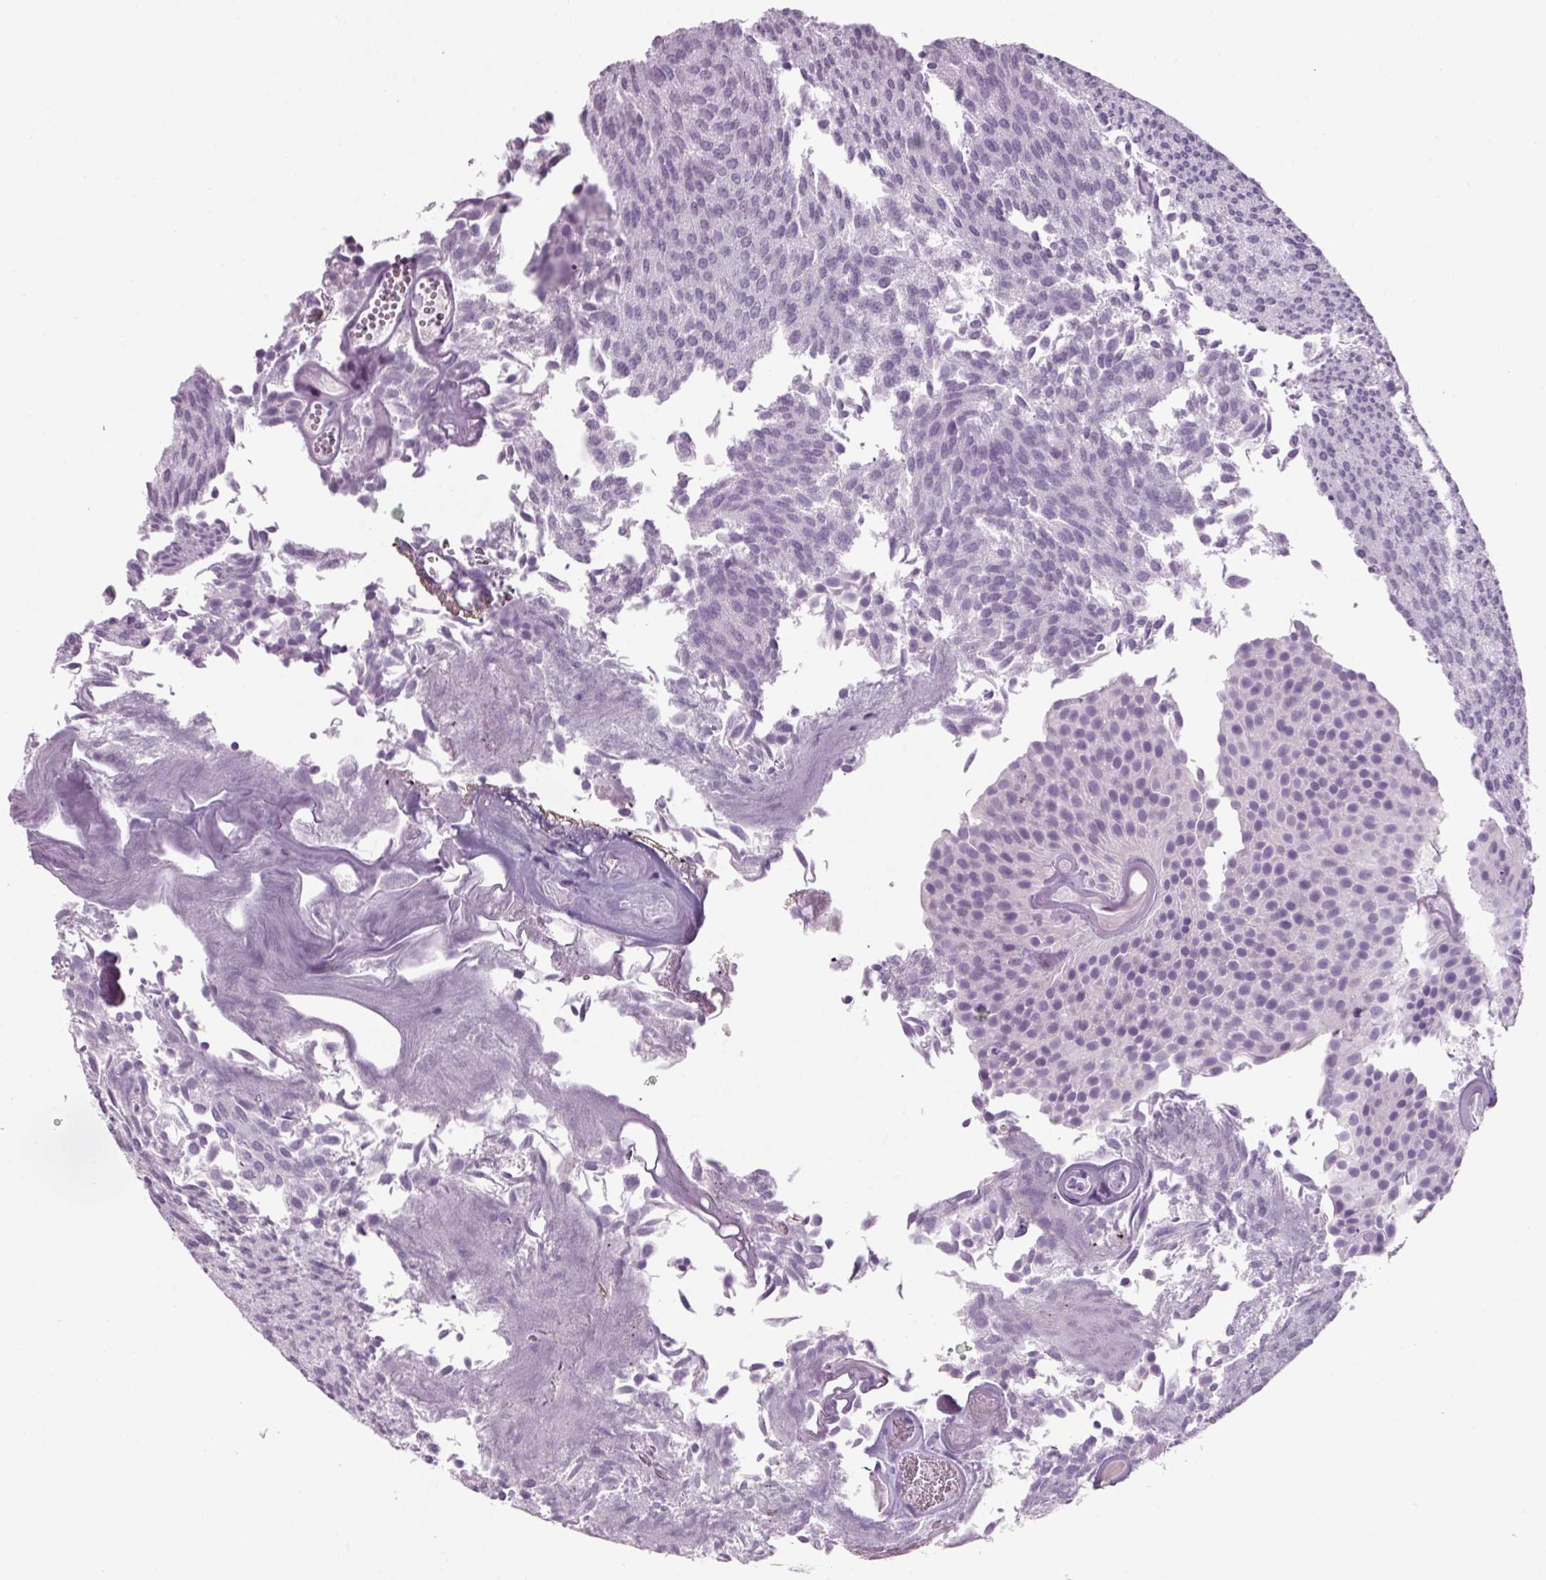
{"staining": {"intensity": "negative", "quantity": "none", "location": "none"}, "tissue": "urothelial cancer", "cell_type": "Tumor cells", "image_type": "cancer", "snomed": [{"axis": "morphology", "description": "Urothelial carcinoma, Low grade"}, {"axis": "topography", "description": "Urinary bladder"}], "caption": "High magnification brightfield microscopy of low-grade urothelial carcinoma stained with DAB (3,3'-diaminobenzidine) (brown) and counterstained with hematoxylin (blue): tumor cells show no significant staining.", "gene": "PPP1R1A", "patient": {"sex": "male", "age": 82}}